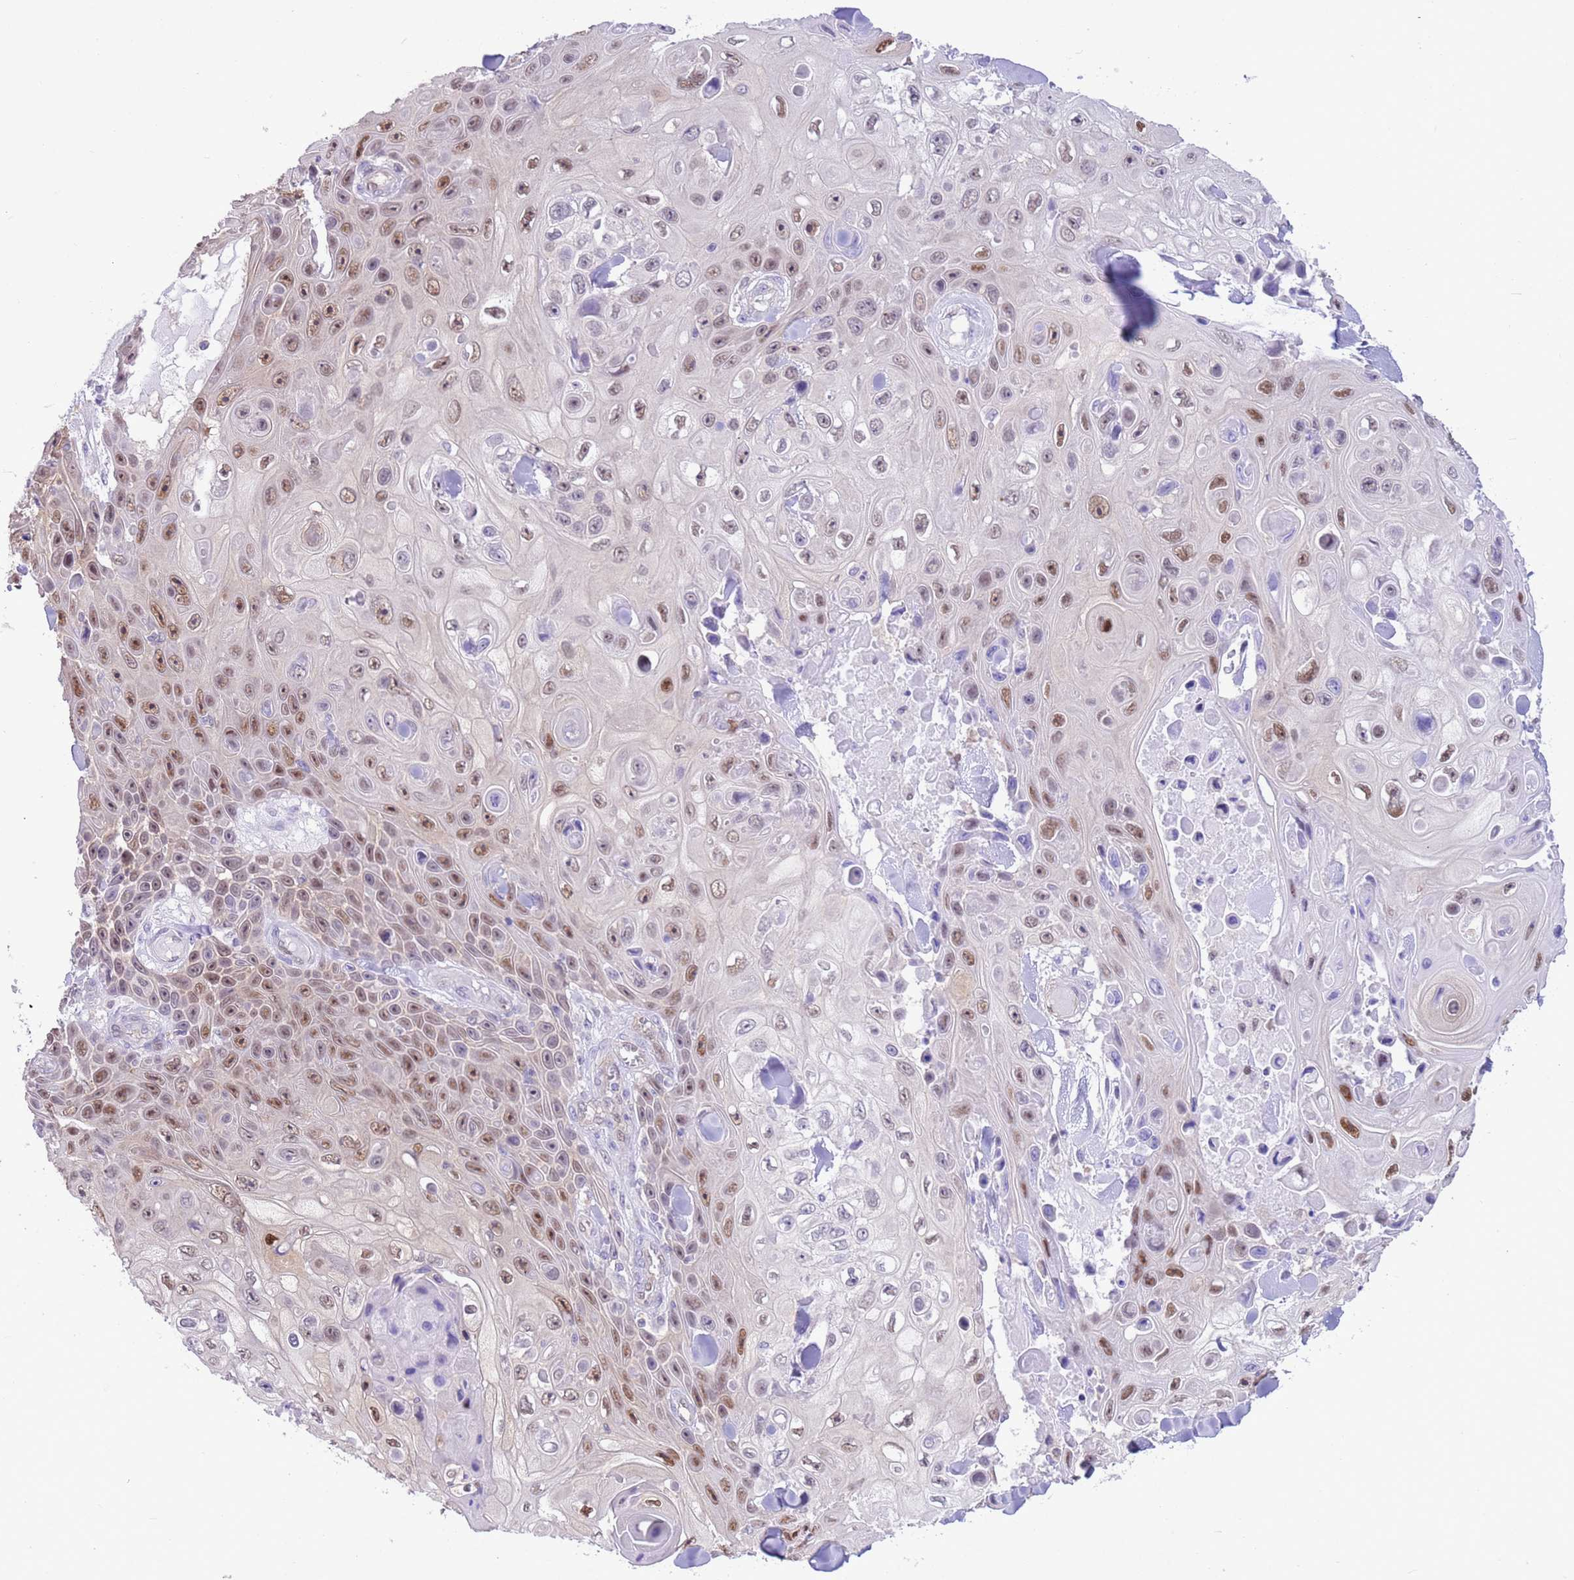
{"staining": {"intensity": "moderate", "quantity": ">75%", "location": "nuclear"}, "tissue": "skin cancer", "cell_type": "Tumor cells", "image_type": "cancer", "snomed": [{"axis": "morphology", "description": "Squamous cell carcinoma, NOS"}, {"axis": "topography", "description": "Skin"}], "caption": "The photomicrograph demonstrates staining of skin squamous cell carcinoma, revealing moderate nuclear protein staining (brown color) within tumor cells. The staining is performed using DAB (3,3'-diaminobenzidine) brown chromogen to label protein expression. The nuclei are counter-stained blue using hematoxylin.", "gene": "DDI2", "patient": {"sex": "male", "age": 82}}